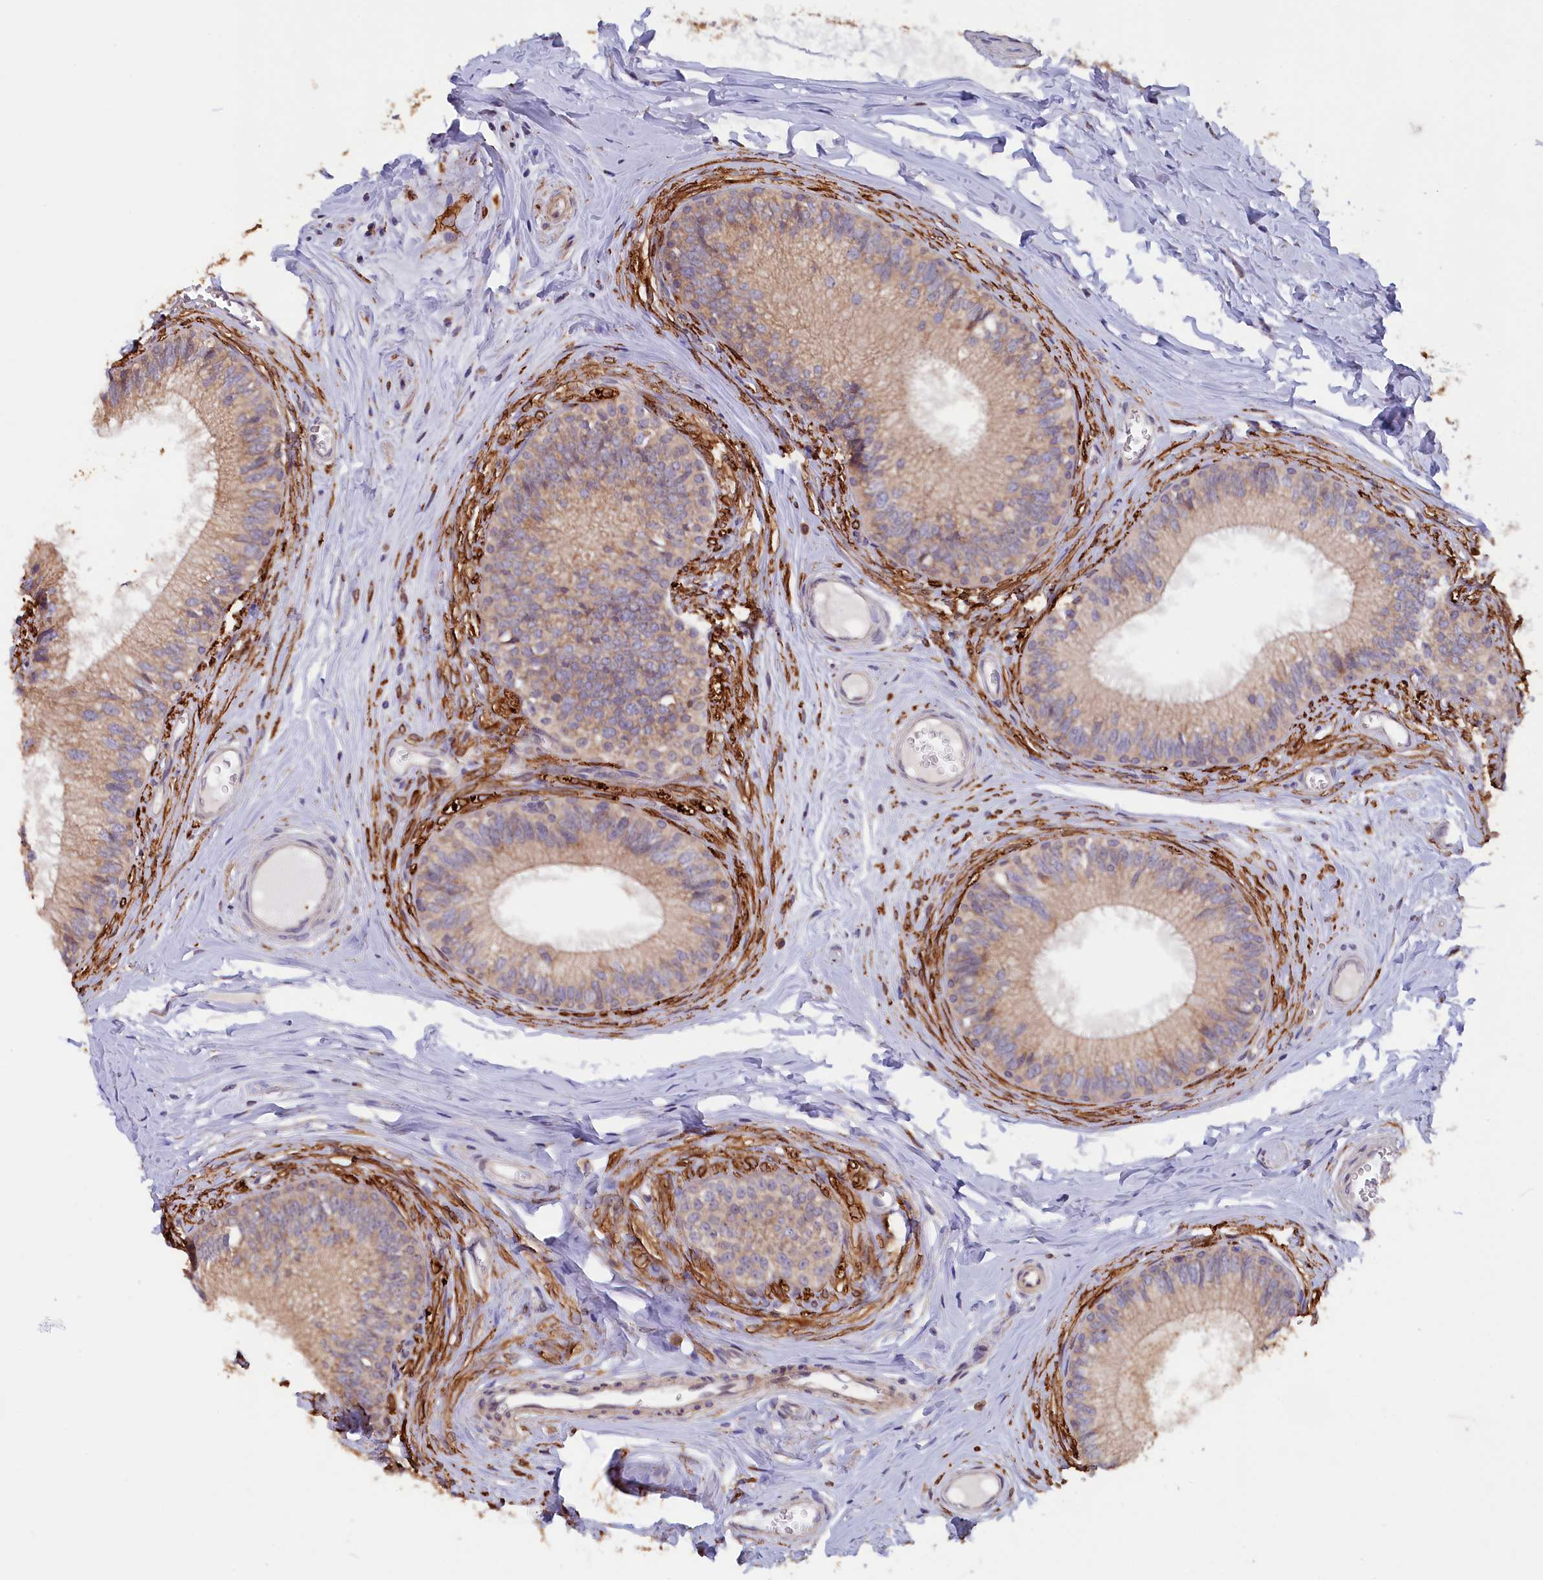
{"staining": {"intensity": "moderate", "quantity": ">75%", "location": "cytoplasmic/membranous"}, "tissue": "epididymis", "cell_type": "Glandular cells", "image_type": "normal", "snomed": [{"axis": "morphology", "description": "Normal tissue, NOS"}, {"axis": "topography", "description": "Epididymis"}], "caption": "A medium amount of moderate cytoplasmic/membranous positivity is present in approximately >75% of glandular cells in unremarkable epididymis.", "gene": "JPT2", "patient": {"sex": "male", "age": 33}}